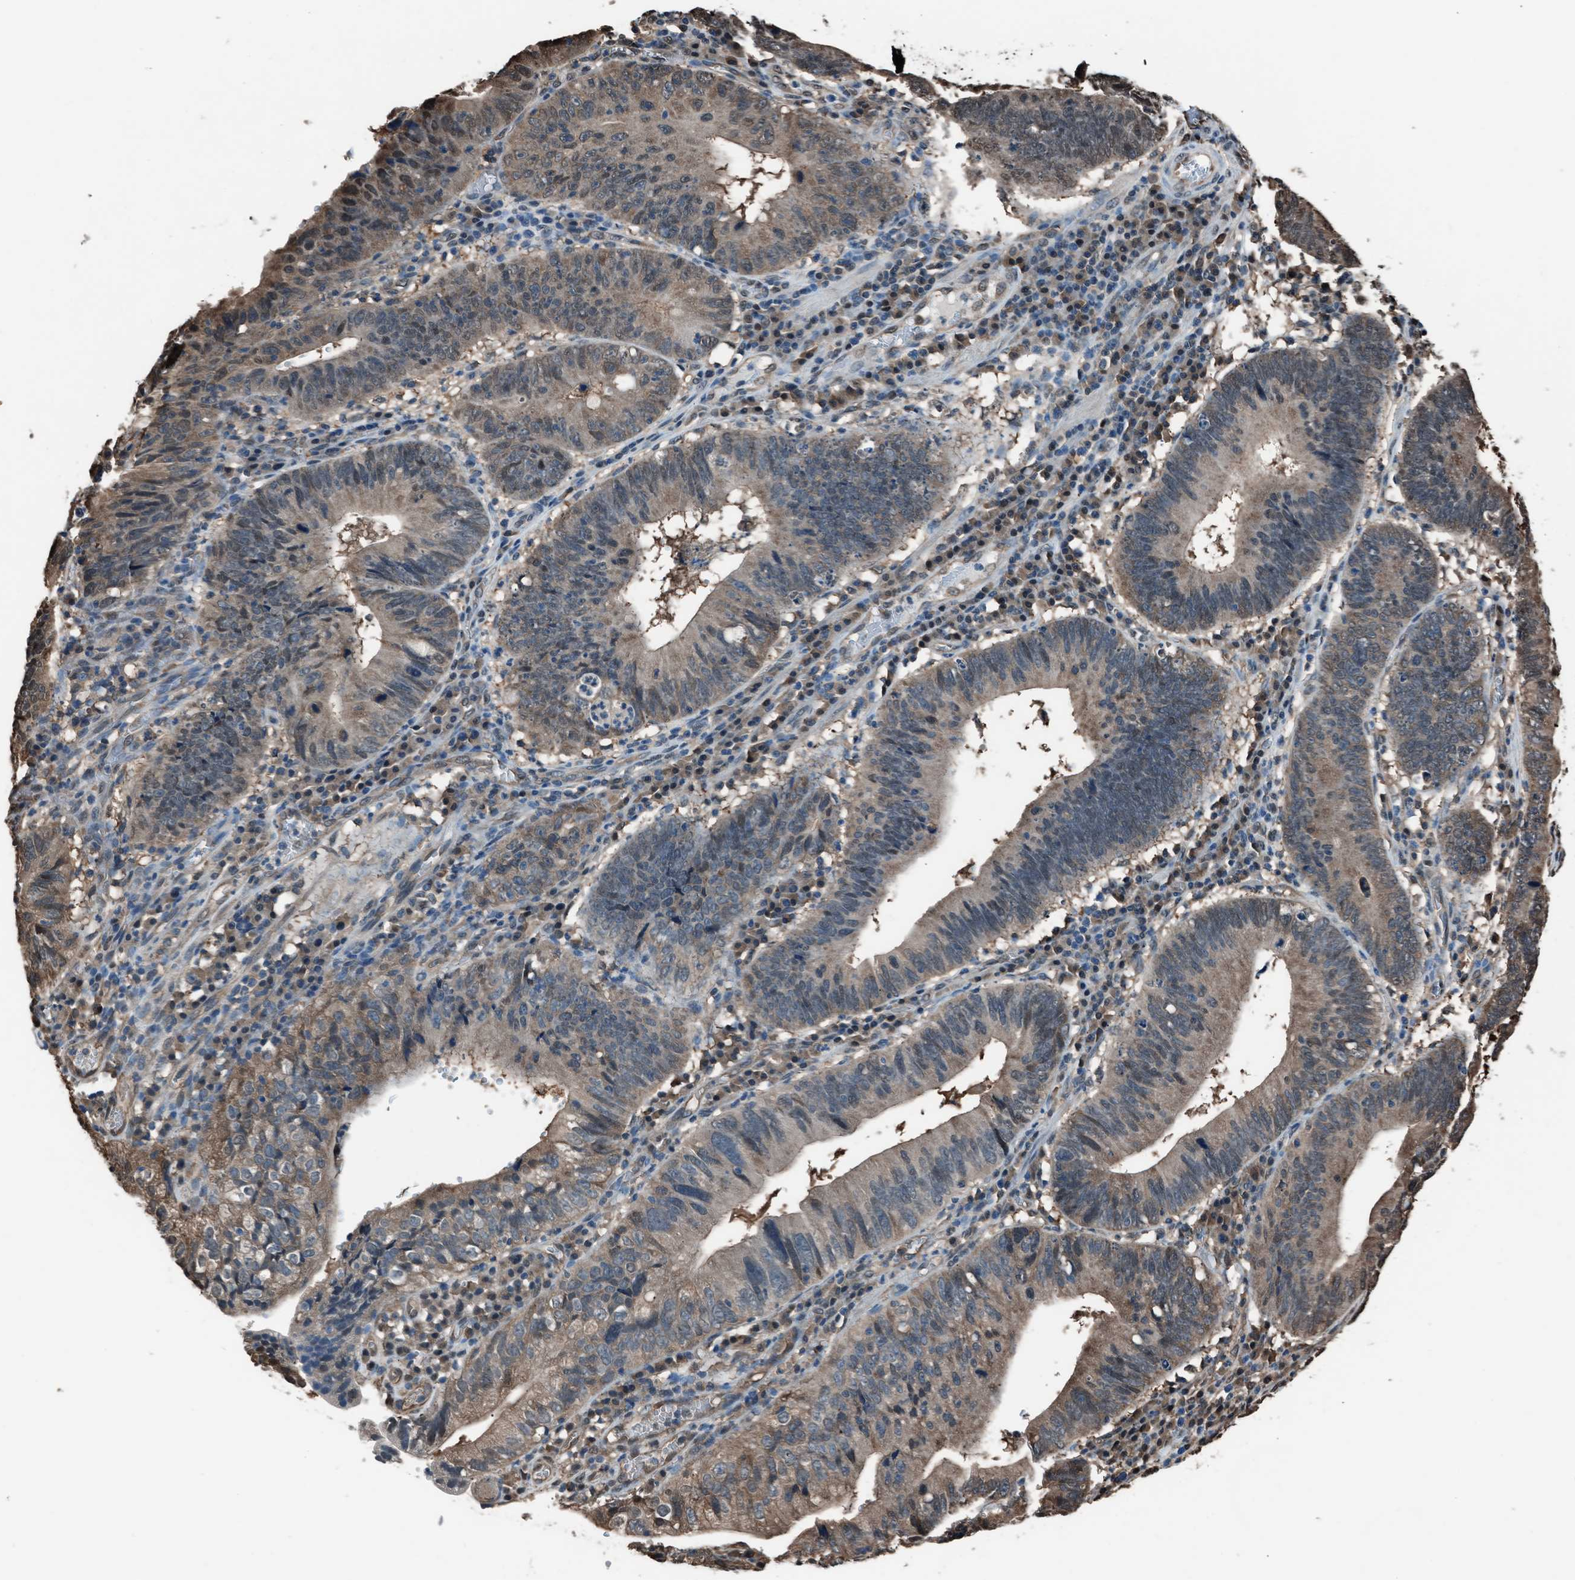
{"staining": {"intensity": "weak", "quantity": ">75%", "location": "cytoplasmic/membranous"}, "tissue": "stomach cancer", "cell_type": "Tumor cells", "image_type": "cancer", "snomed": [{"axis": "morphology", "description": "Adenocarcinoma, NOS"}, {"axis": "topography", "description": "Stomach"}], "caption": "Immunohistochemical staining of human stomach cancer (adenocarcinoma) shows weak cytoplasmic/membranous protein expression in approximately >75% of tumor cells.", "gene": "YWHAG", "patient": {"sex": "male", "age": 59}}